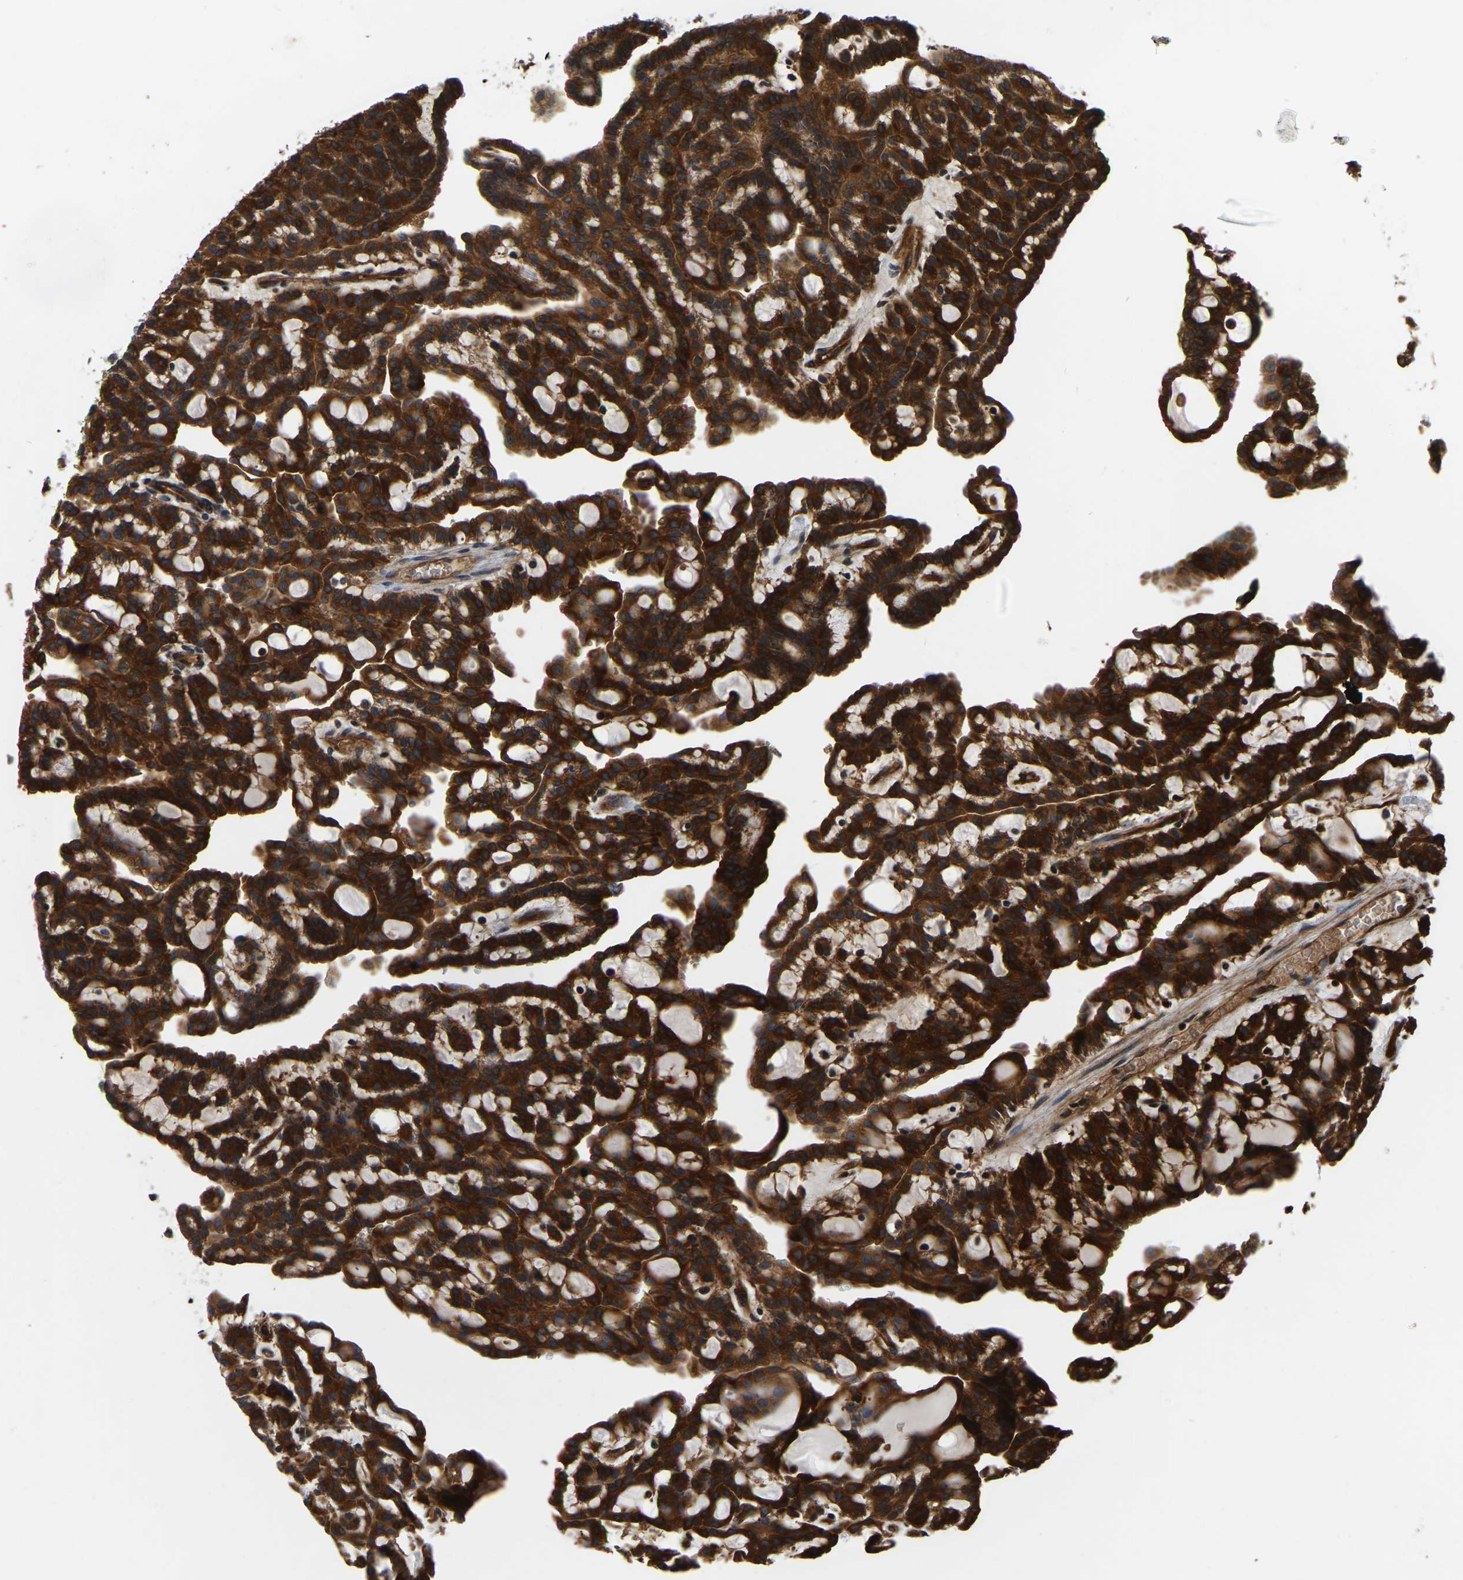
{"staining": {"intensity": "strong", "quantity": ">75%", "location": "cytoplasmic/membranous"}, "tissue": "renal cancer", "cell_type": "Tumor cells", "image_type": "cancer", "snomed": [{"axis": "morphology", "description": "Adenocarcinoma, NOS"}, {"axis": "topography", "description": "Kidney"}], "caption": "The immunohistochemical stain labels strong cytoplasmic/membranous expression in tumor cells of renal adenocarcinoma tissue.", "gene": "GARS1", "patient": {"sex": "male", "age": 63}}